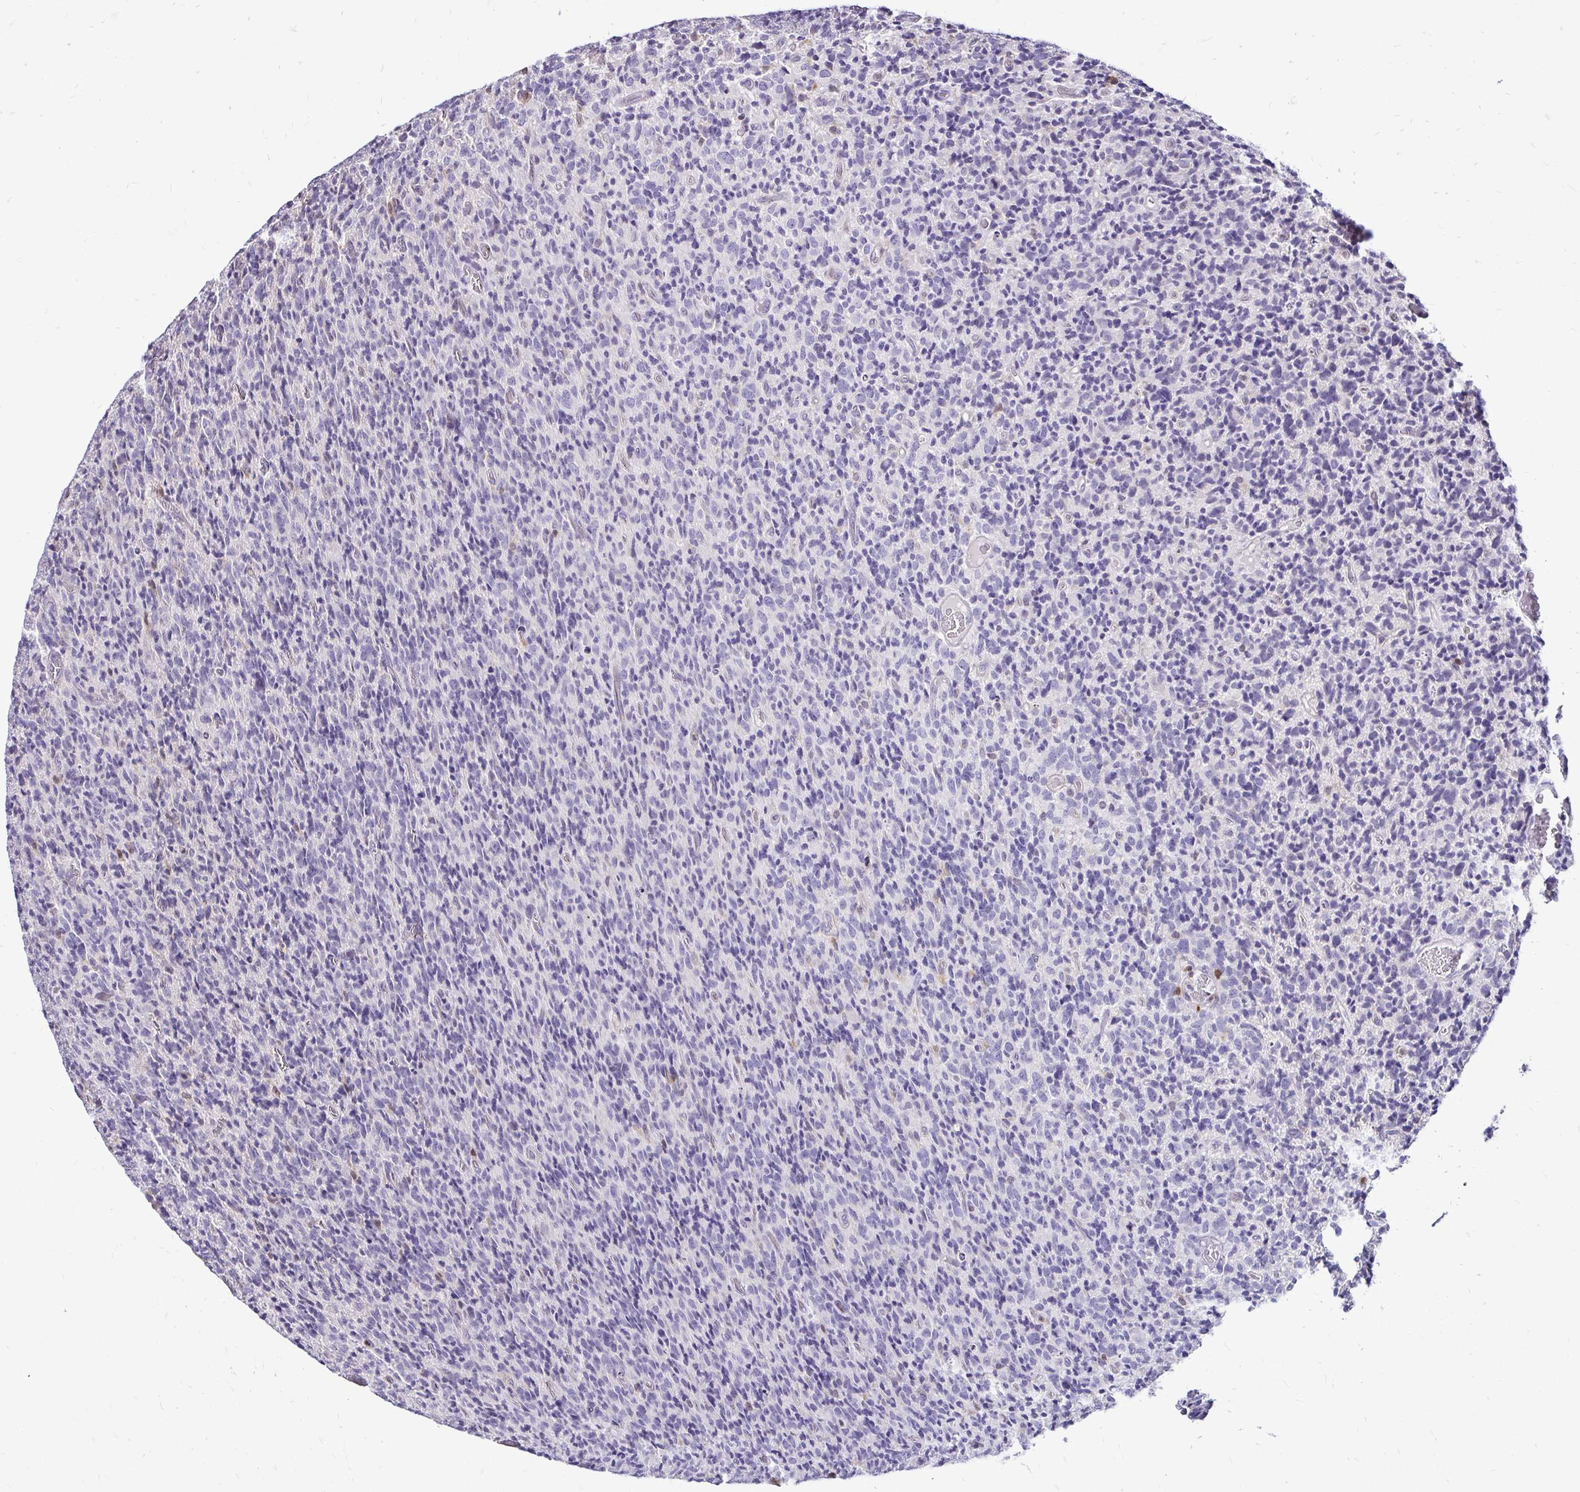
{"staining": {"intensity": "negative", "quantity": "none", "location": "none"}, "tissue": "glioma", "cell_type": "Tumor cells", "image_type": "cancer", "snomed": [{"axis": "morphology", "description": "Glioma, malignant, High grade"}, {"axis": "topography", "description": "Brain"}], "caption": "Immunohistochemistry (IHC) photomicrograph of human high-grade glioma (malignant) stained for a protein (brown), which displays no staining in tumor cells. (DAB (3,3'-diaminobenzidine) immunohistochemistry visualized using brightfield microscopy, high magnification).", "gene": "ZFP1", "patient": {"sex": "male", "age": 76}}